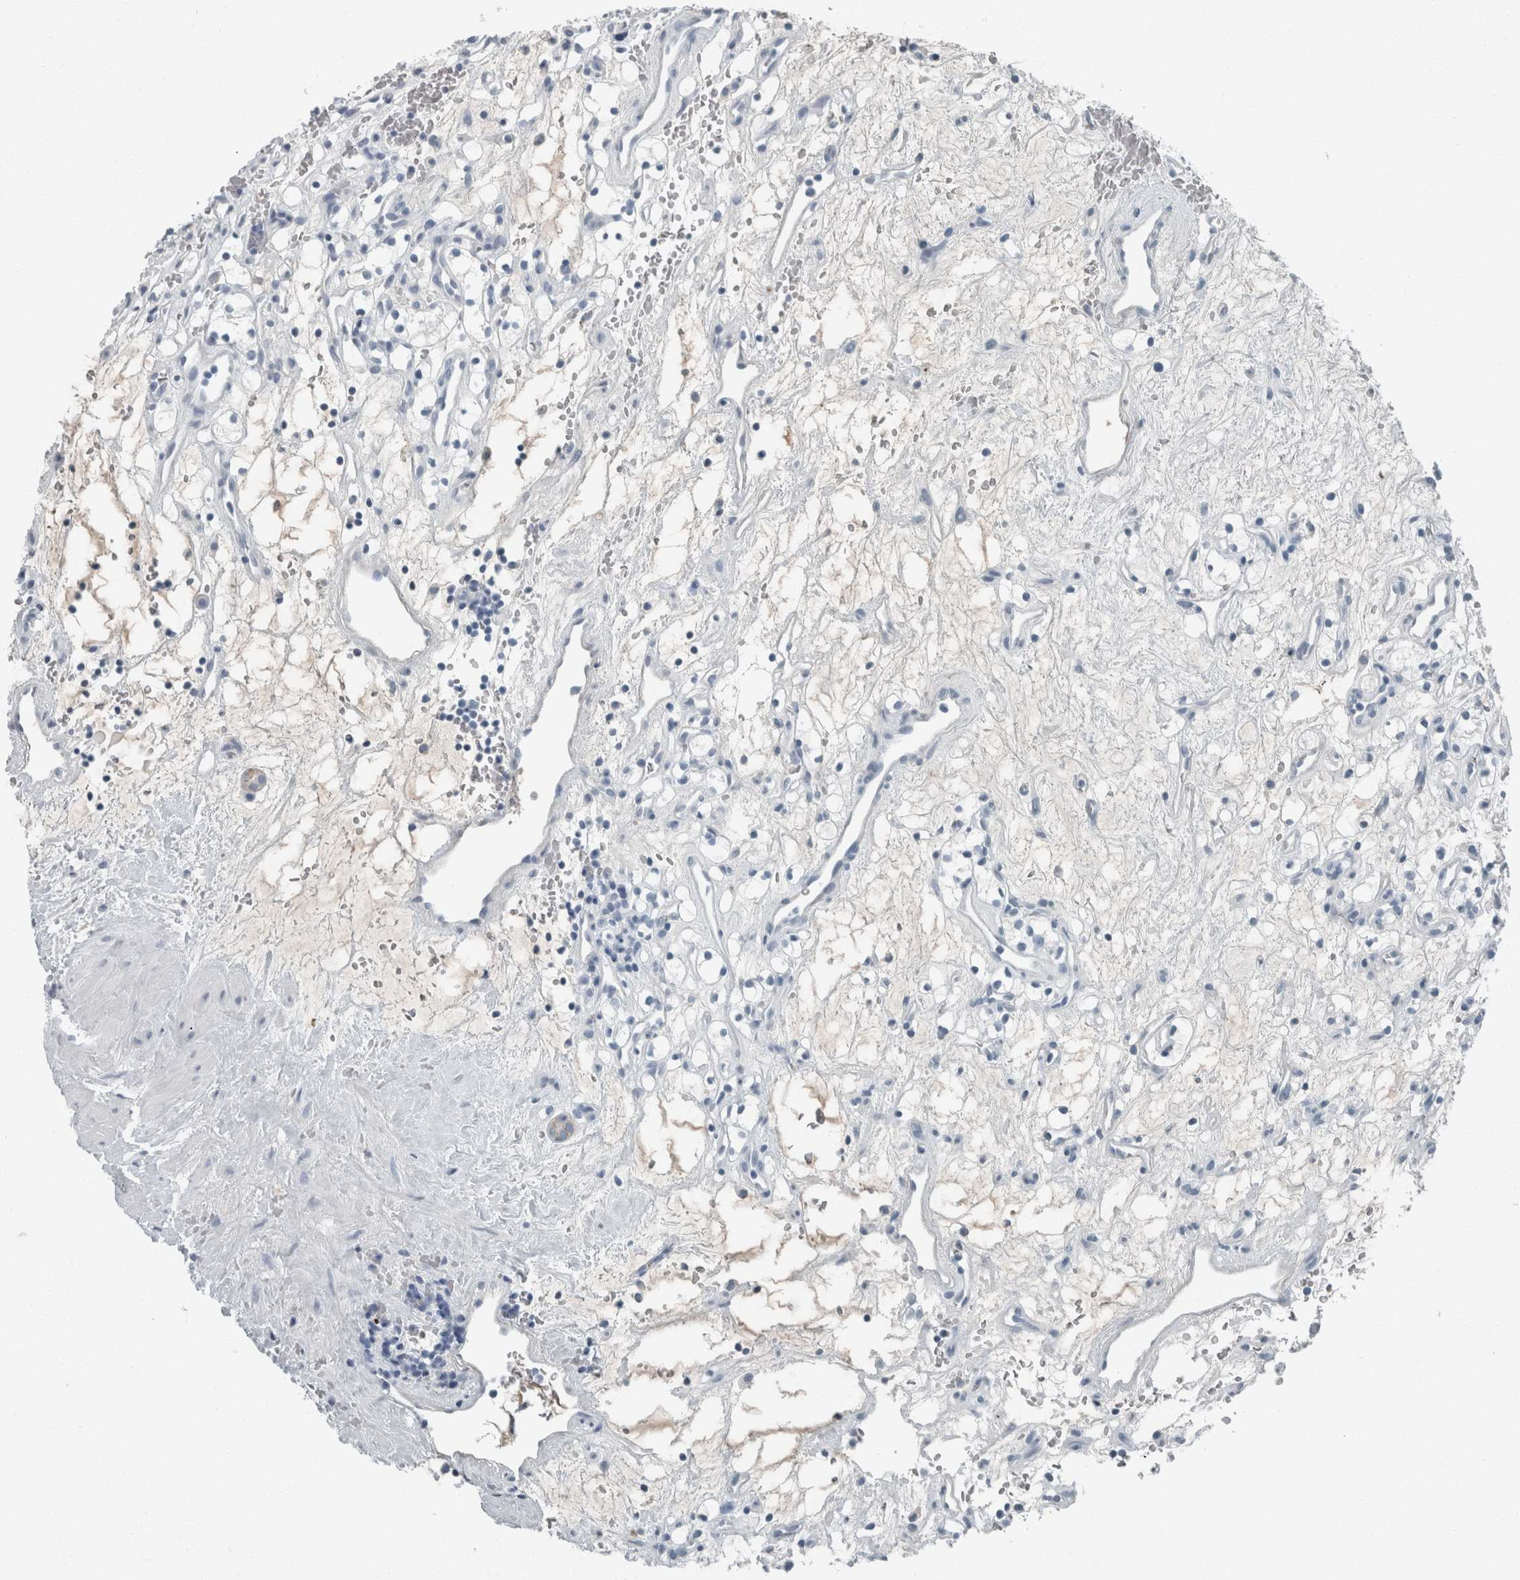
{"staining": {"intensity": "negative", "quantity": "none", "location": "none"}, "tissue": "renal cancer", "cell_type": "Tumor cells", "image_type": "cancer", "snomed": [{"axis": "morphology", "description": "Adenocarcinoma, NOS"}, {"axis": "topography", "description": "Kidney"}], "caption": "This image is of renal cancer (adenocarcinoma) stained with IHC to label a protein in brown with the nuclei are counter-stained blue. There is no staining in tumor cells.", "gene": "CHL1", "patient": {"sex": "female", "age": 60}}